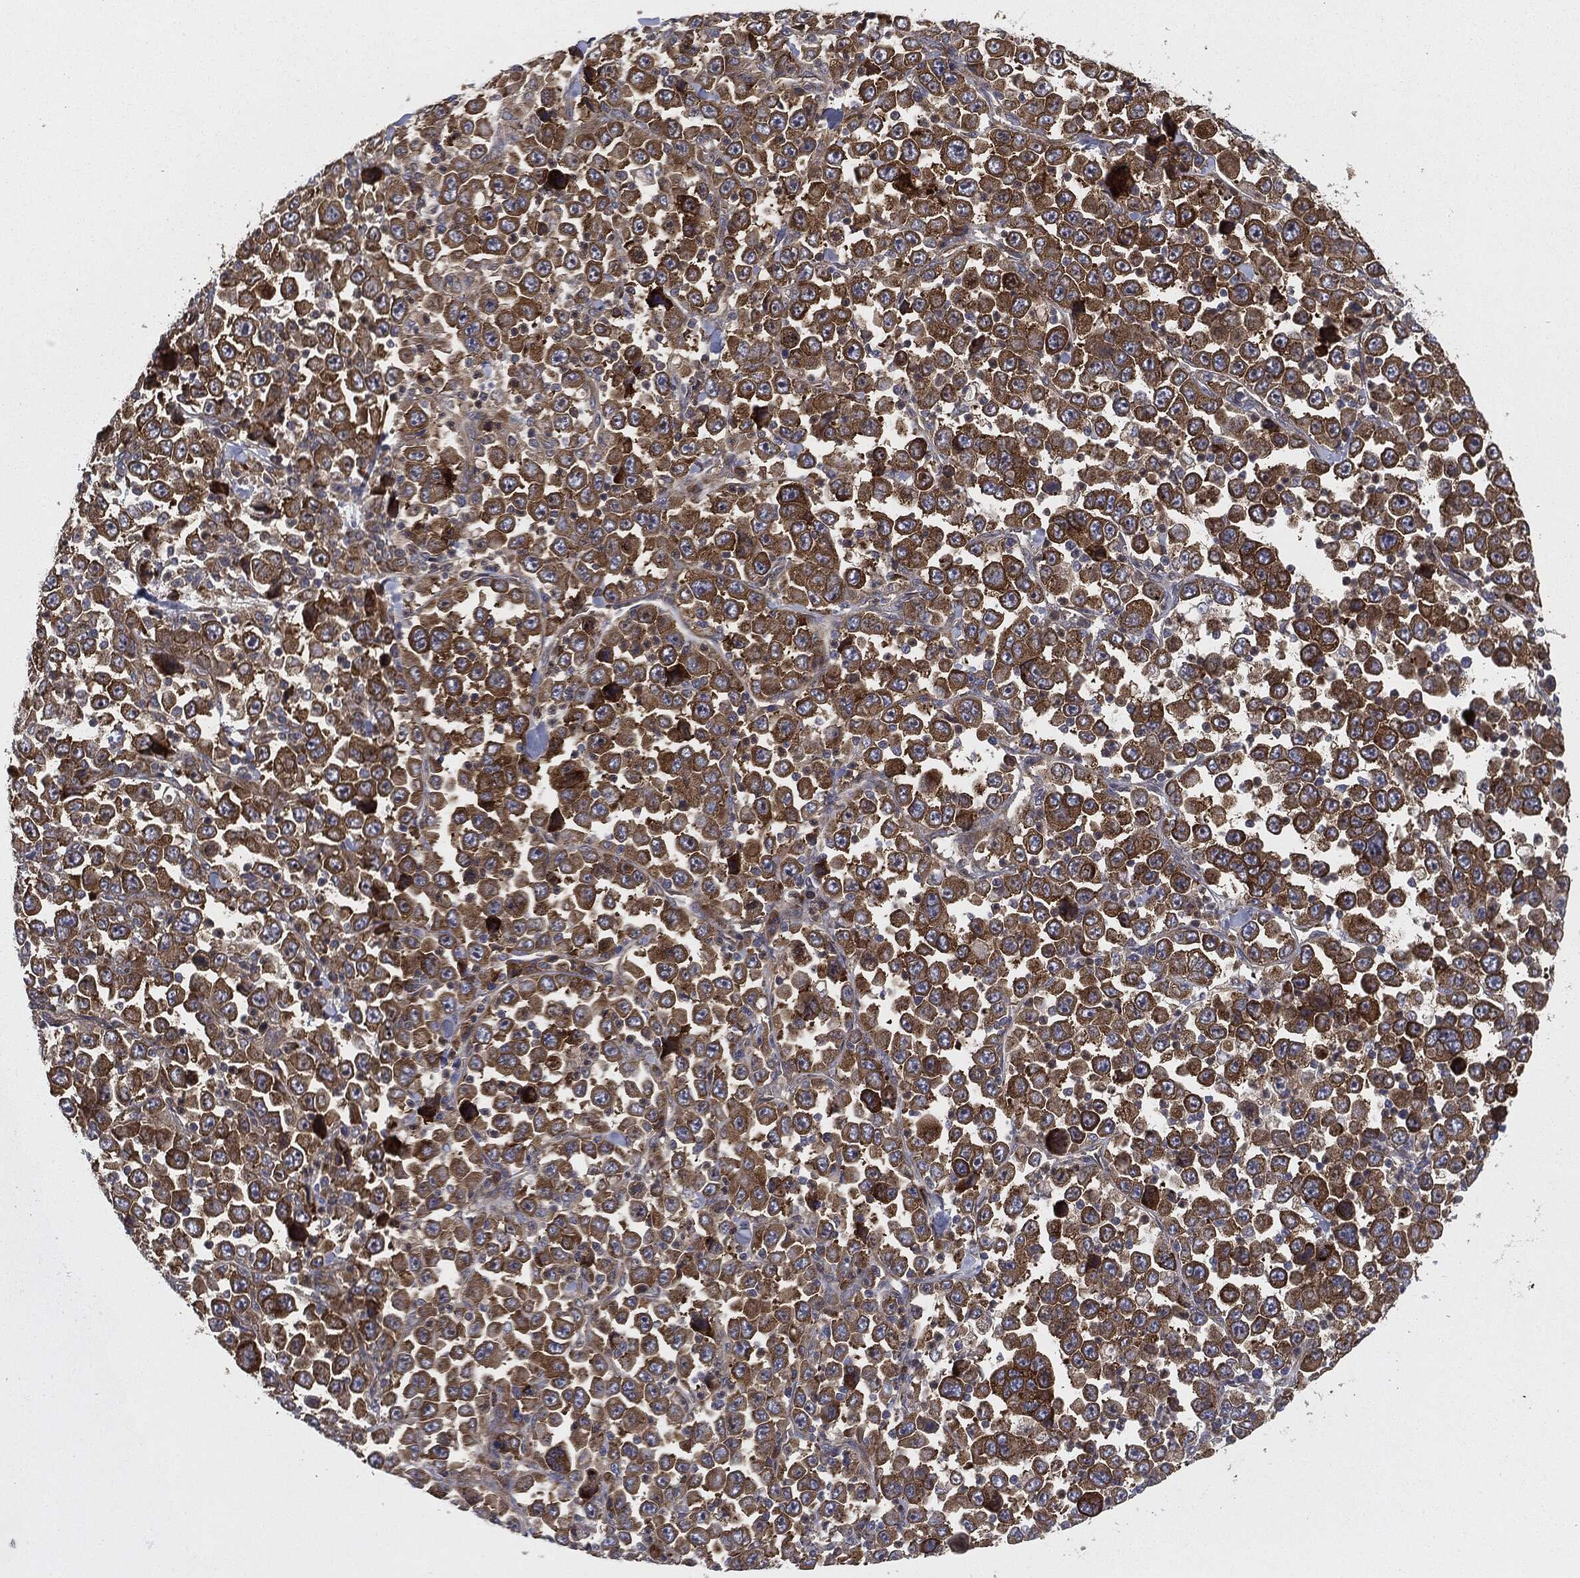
{"staining": {"intensity": "strong", "quantity": ">75%", "location": "cytoplasmic/membranous"}, "tissue": "stomach cancer", "cell_type": "Tumor cells", "image_type": "cancer", "snomed": [{"axis": "morphology", "description": "Normal tissue, NOS"}, {"axis": "morphology", "description": "Adenocarcinoma, NOS"}, {"axis": "topography", "description": "Stomach, upper"}, {"axis": "topography", "description": "Stomach"}], "caption": "Strong cytoplasmic/membranous staining for a protein is seen in about >75% of tumor cells of stomach adenocarcinoma using immunohistochemistry.", "gene": "EIF2AK2", "patient": {"sex": "male", "age": 59}}